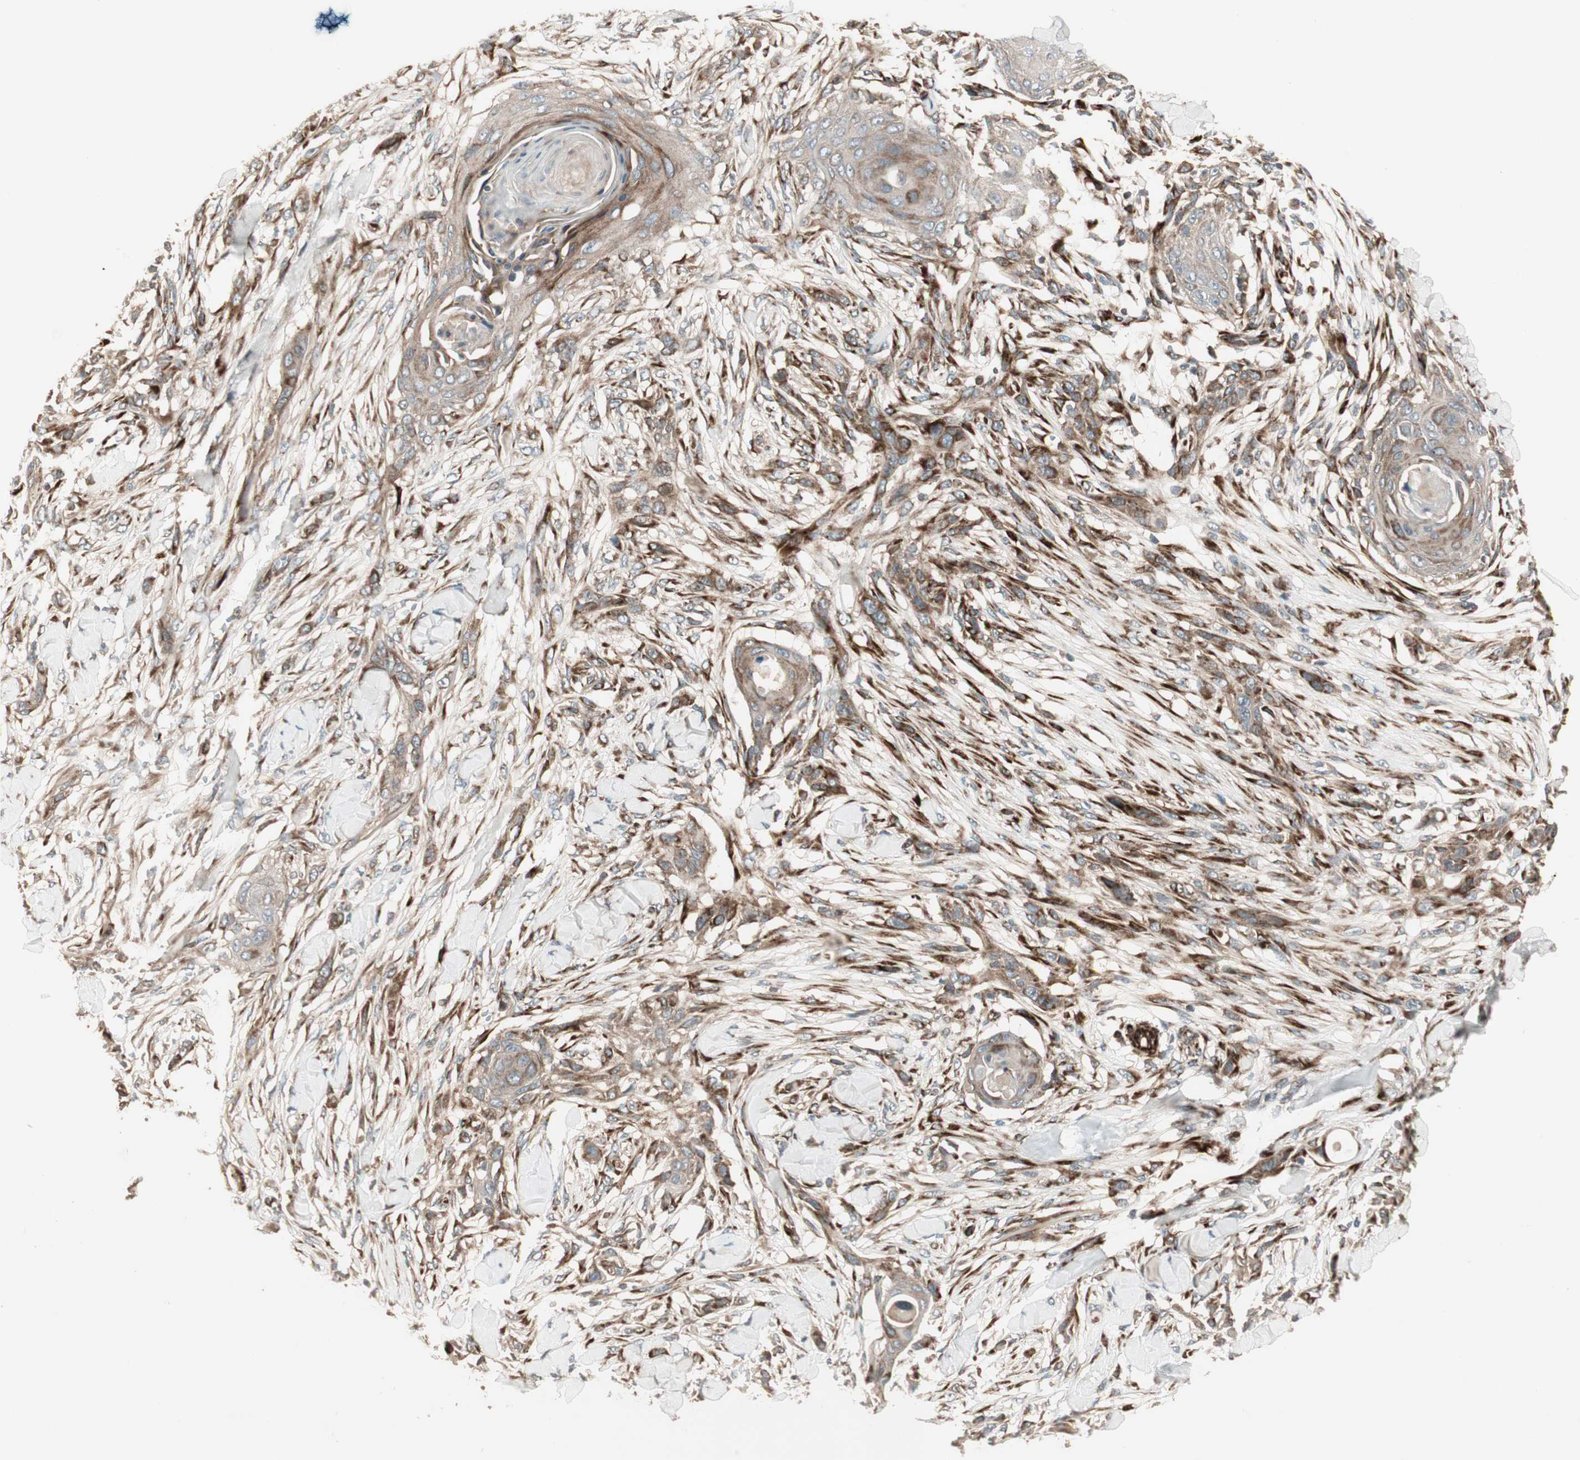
{"staining": {"intensity": "weak", "quantity": ">75%", "location": "cytoplasmic/membranous"}, "tissue": "skin cancer", "cell_type": "Tumor cells", "image_type": "cancer", "snomed": [{"axis": "morphology", "description": "Squamous cell carcinoma, NOS"}, {"axis": "topography", "description": "Skin"}], "caption": "Immunohistochemistry (IHC) of skin cancer exhibits low levels of weak cytoplasmic/membranous positivity in approximately >75% of tumor cells.", "gene": "PPP2R5E", "patient": {"sex": "female", "age": 59}}